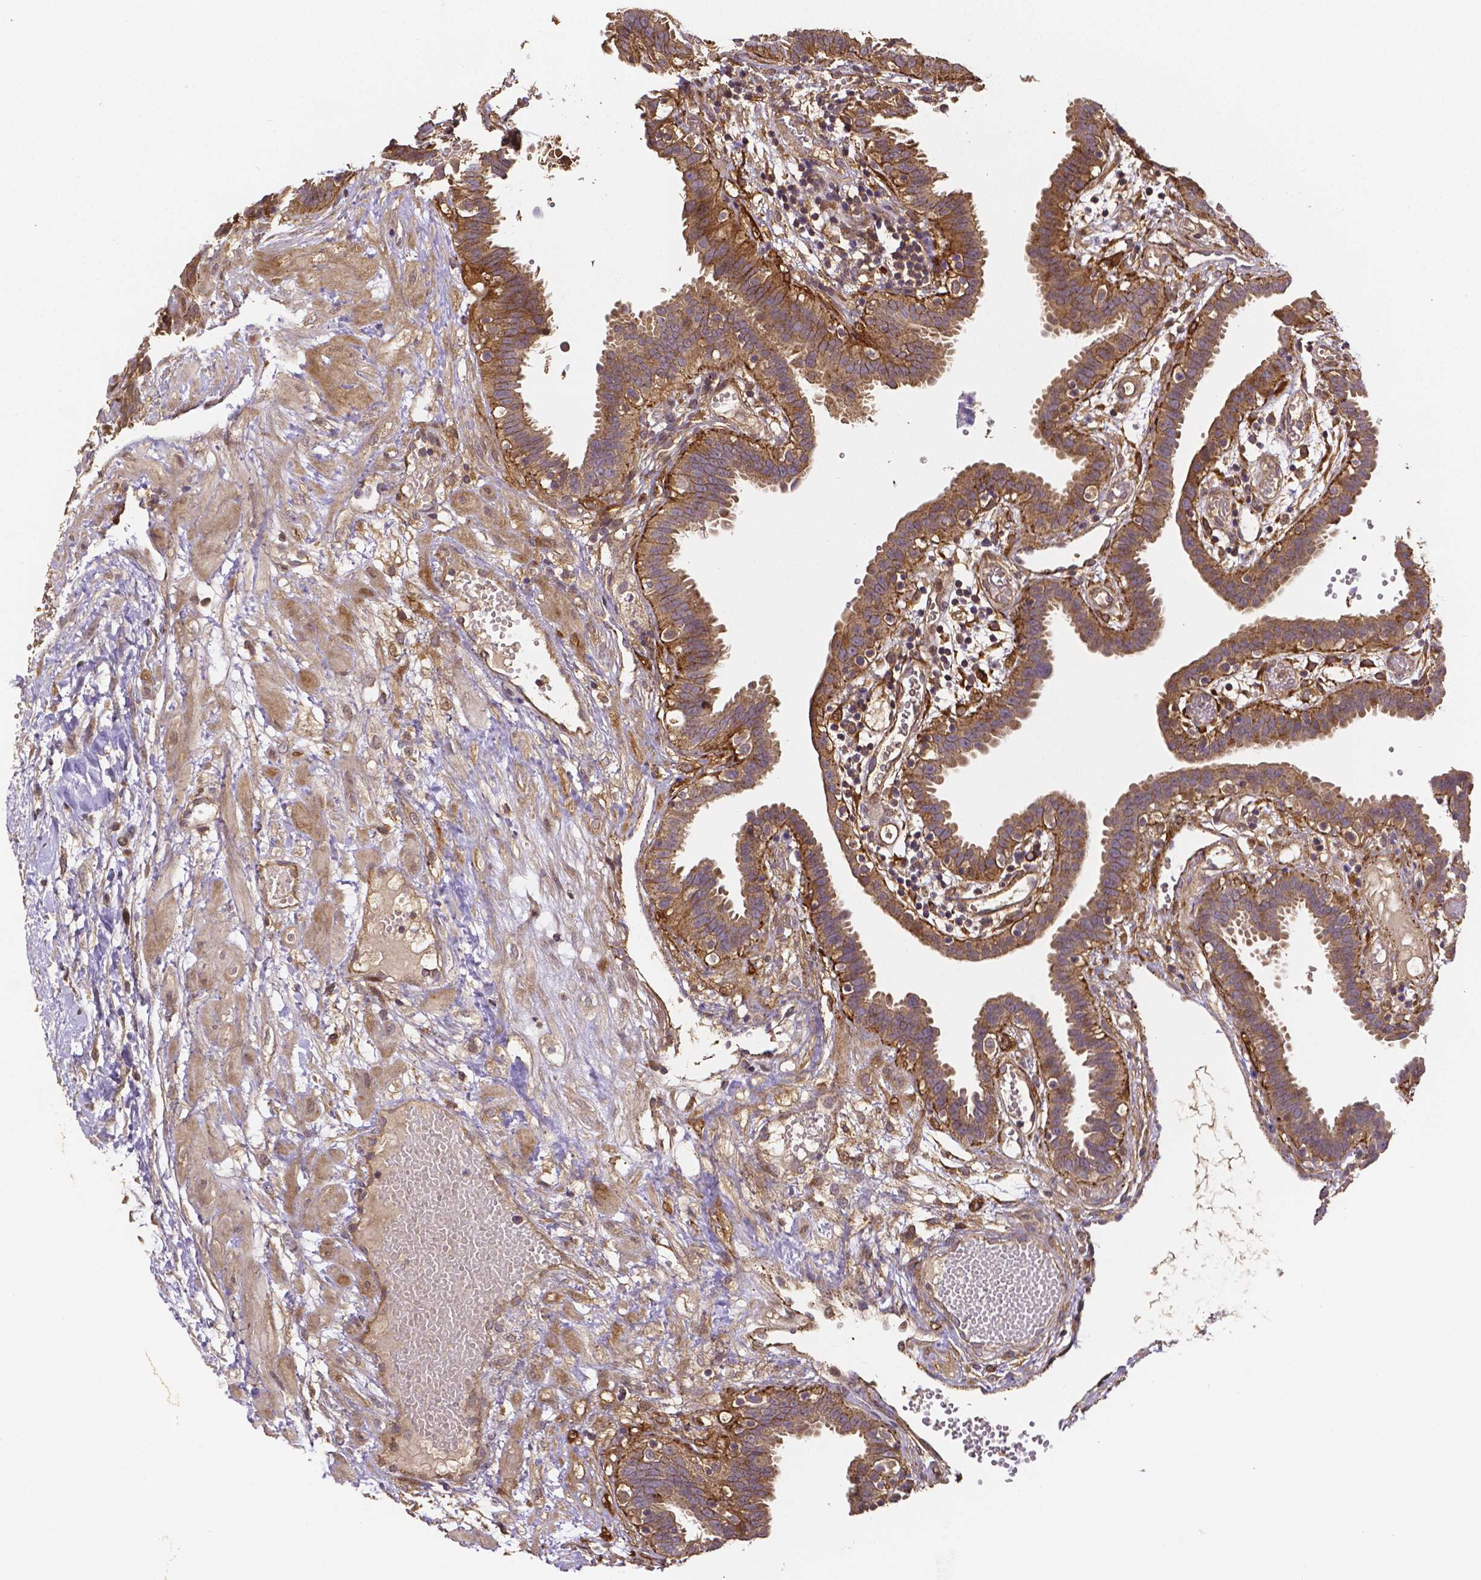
{"staining": {"intensity": "moderate", "quantity": ">75%", "location": "cytoplasmic/membranous"}, "tissue": "fallopian tube", "cell_type": "Glandular cells", "image_type": "normal", "snomed": [{"axis": "morphology", "description": "Normal tissue, NOS"}, {"axis": "topography", "description": "Fallopian tube"}], "caption": "DAB (3,3'-diaminobenzidine) immunohistochemical staining of normal human fallopian tube shows moderate cytoplasmic/membranous protein expression in about >75% of glandular cells.", "gene": "RNF123", "patient": {"sex": "female", "age": 37}}